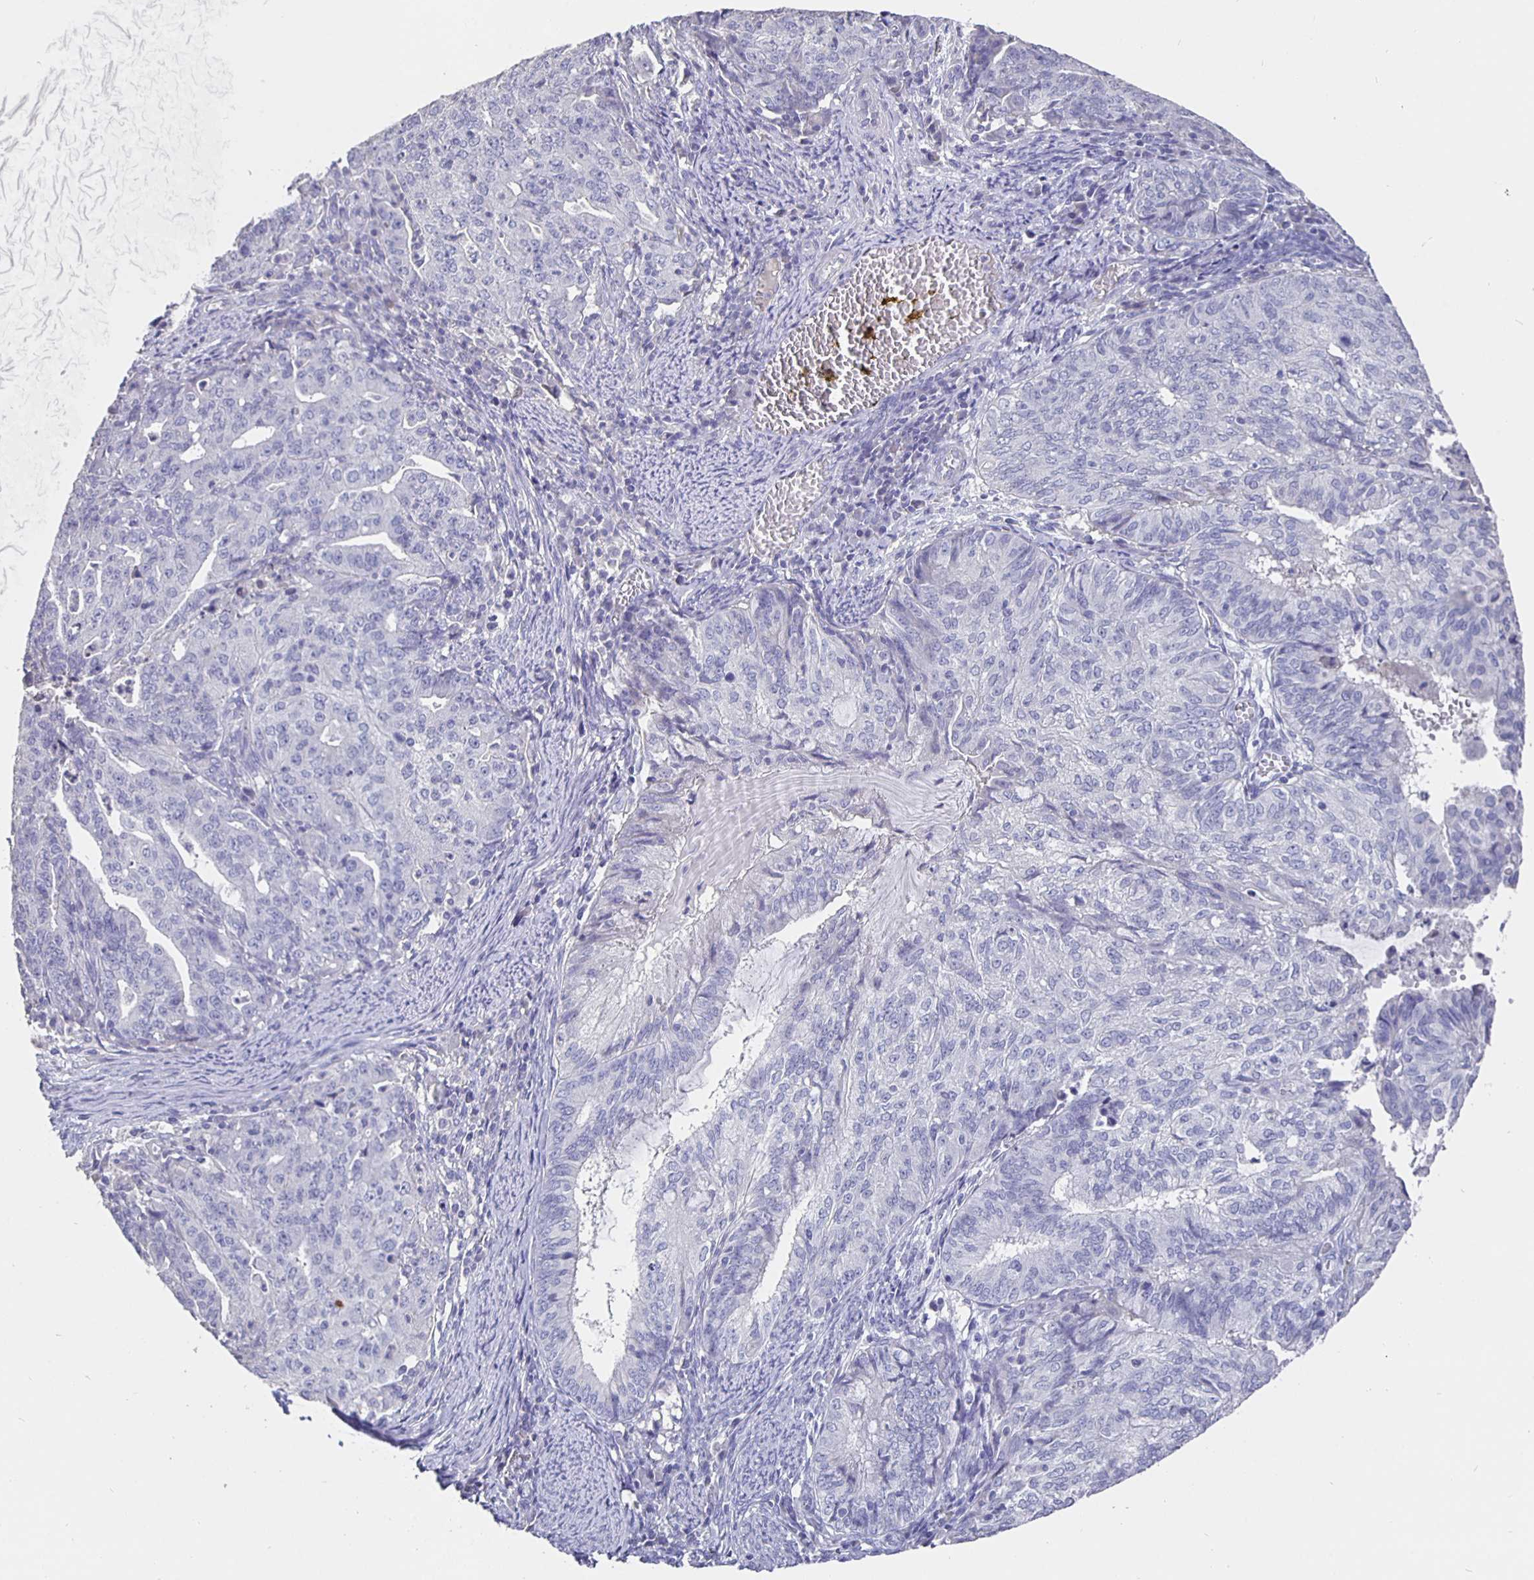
{"staining": {"intensity": "negative", "quantity": "none", "location": "none"}, "tissue": "endometrial cancer", "cell_type": "Tumor cells", "image_type": "cancer", "snomed": [{"axis": "morphology", "description": "Adenocarcinoma, NOS"}, {"axis": "topography", "description": "Endometrium"}], "caption": "Tumor cells show no significant staining in endometrial cancer.", "gene": "CFAP74", "patient": {"sex": "female", "age": 82}}